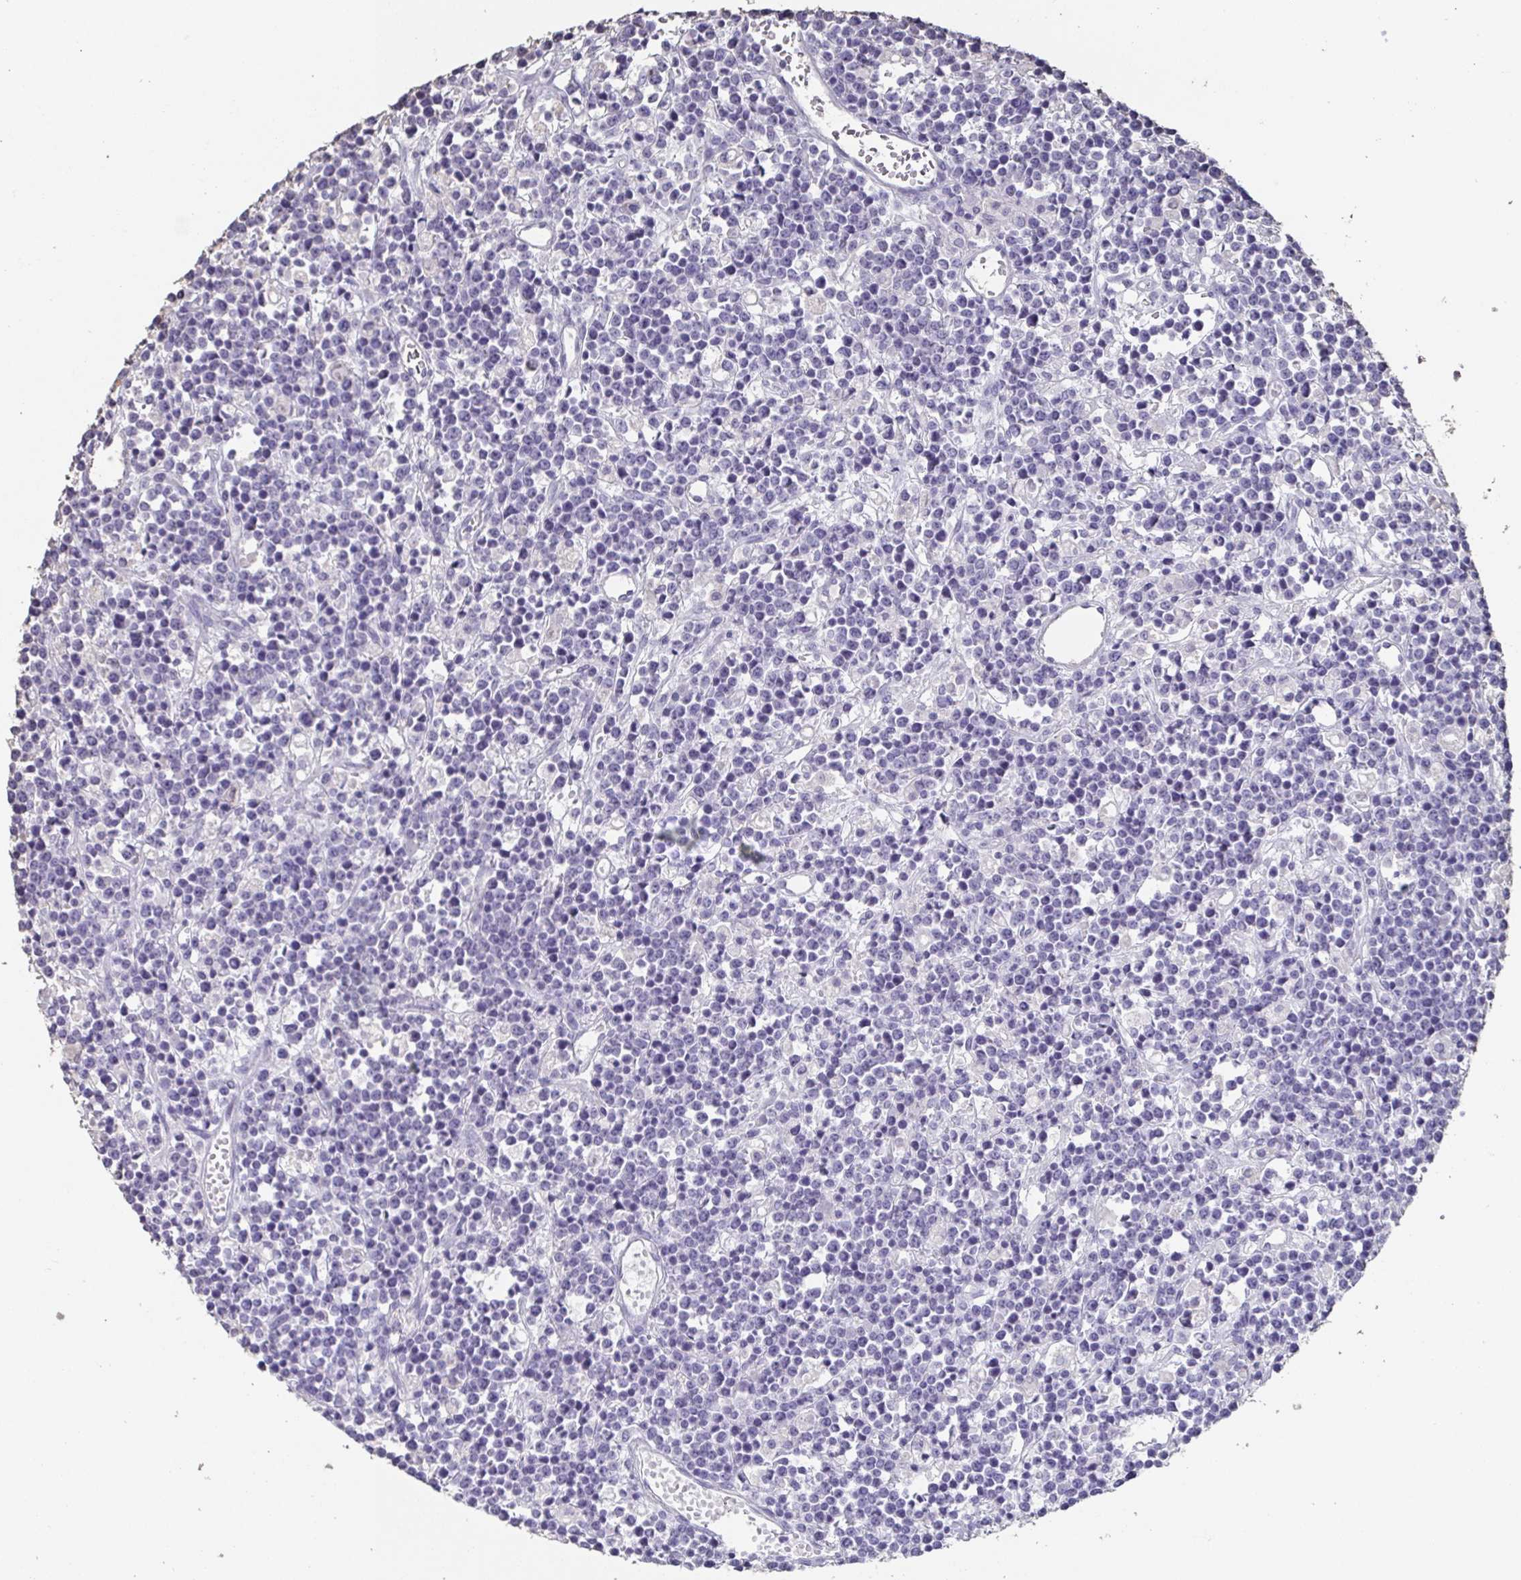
{"staining": {"intensity": "negative", "quantity": "none", "location": "none"}, "tissue": "lymphoma", "cell_type": "Tumor cells", "image_type": "cancer", "snomed": [{"axis": "morphology", "description": "Malignant lymphoma, non-Hodgkin's type, High grade"}, {"axis": "topography", "description": "Ovary"}], "caption": "Immunohistochemical staining of human lymphoma exhibits no significant expression in tumor cells.", "gene": "BPIFA2", "patient": {"sex": "female", "age": 56}}